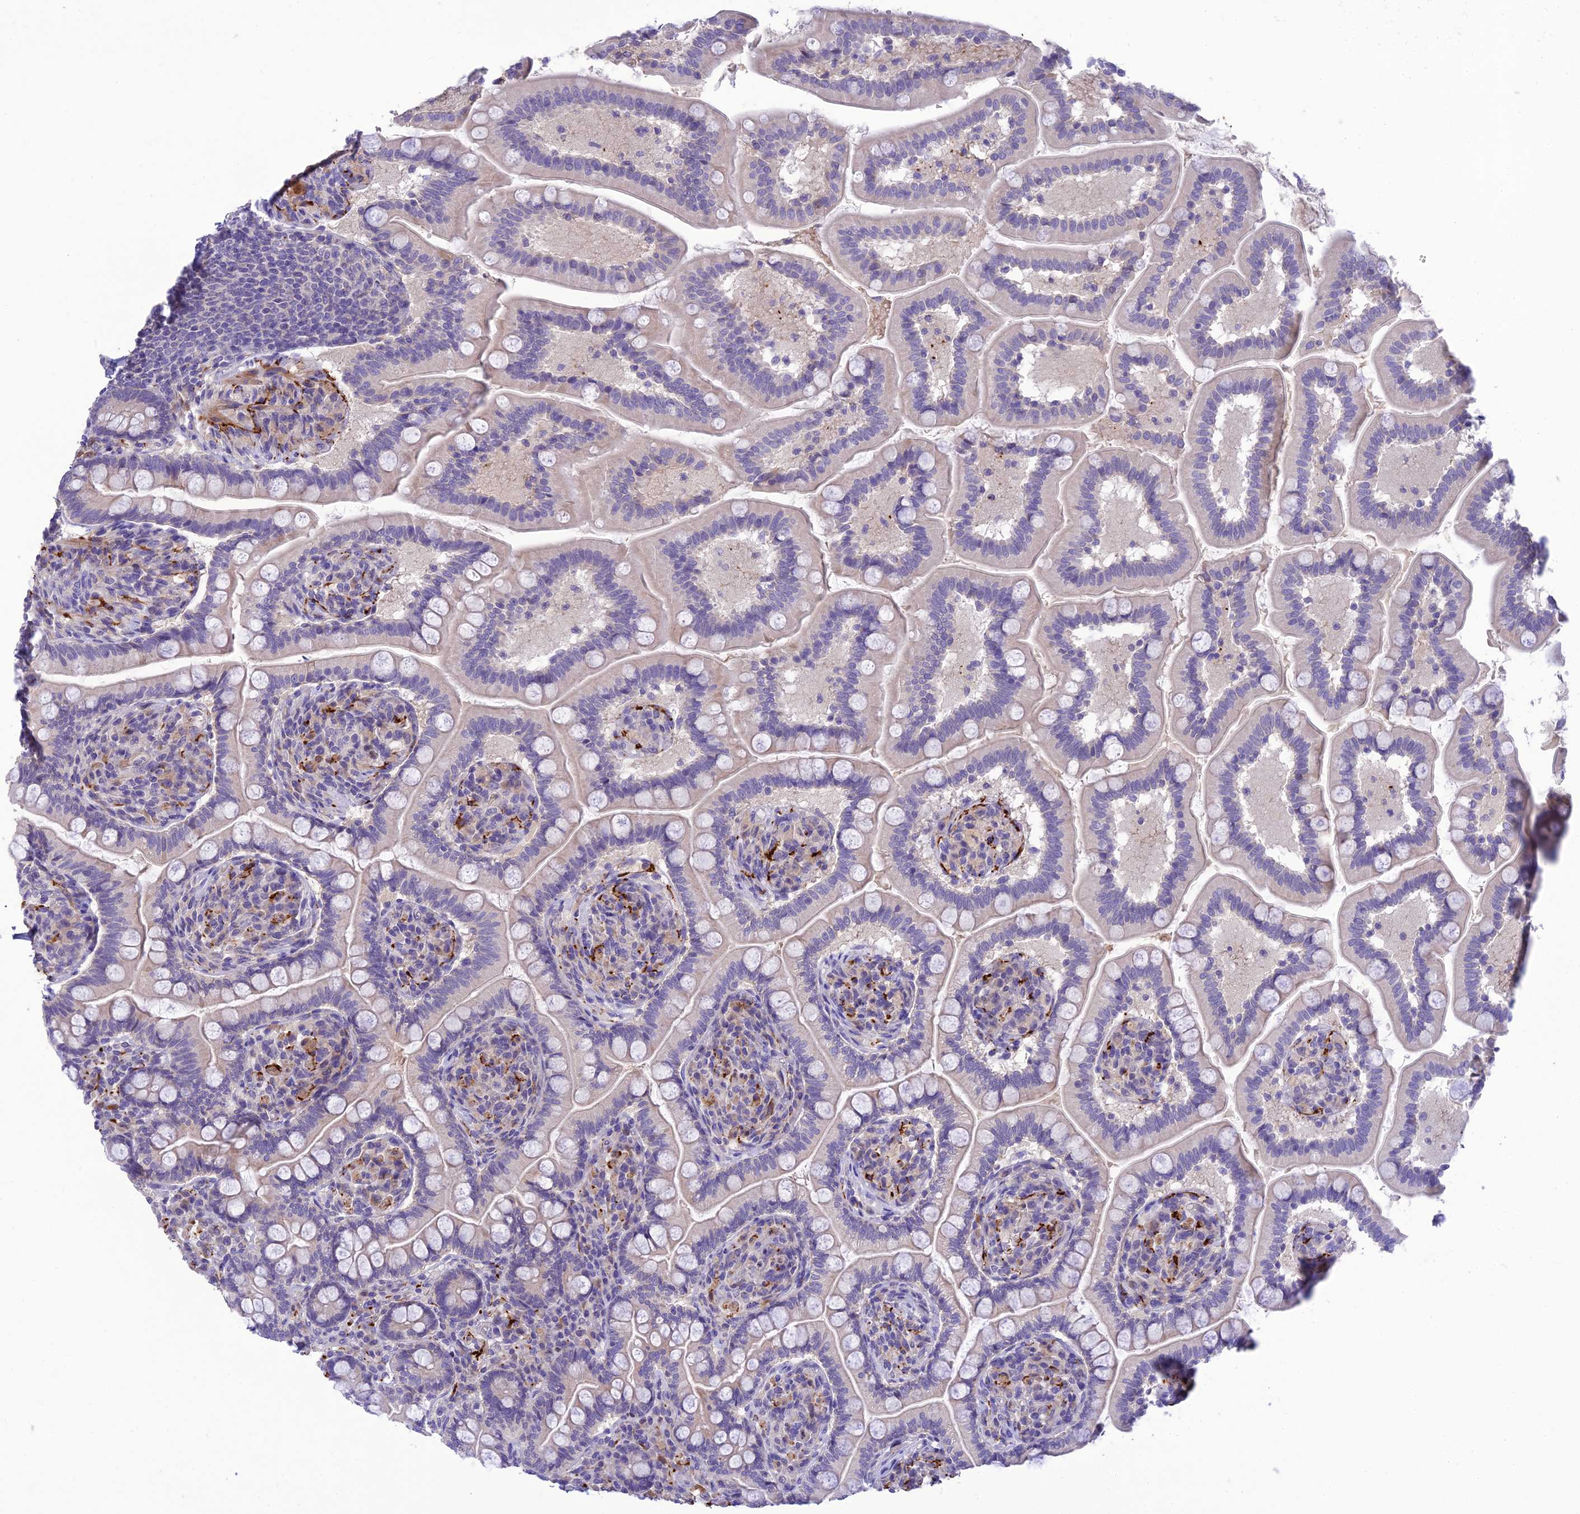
{"staining": {"intensity": "weak", "quantity": "<25%", "location": "cytoplasmic/membranous"}, "tissue": "small intestine", "cell_type": "Glandular cells", "image_type": "normal", "snomed": [{"axis": "morphology", "description": "Normal tissue, NOS"}, {"axis": "topography", "description": "Small intestine"}], "caption": "This histopathology image is of normal small intestine stained with IHC to label a protein in brown with the nuclei are counter-stained blue. There is no positivity in glandular cells.", "gene": "XPO7", "patient": {"sex": "female", "age": 64}}